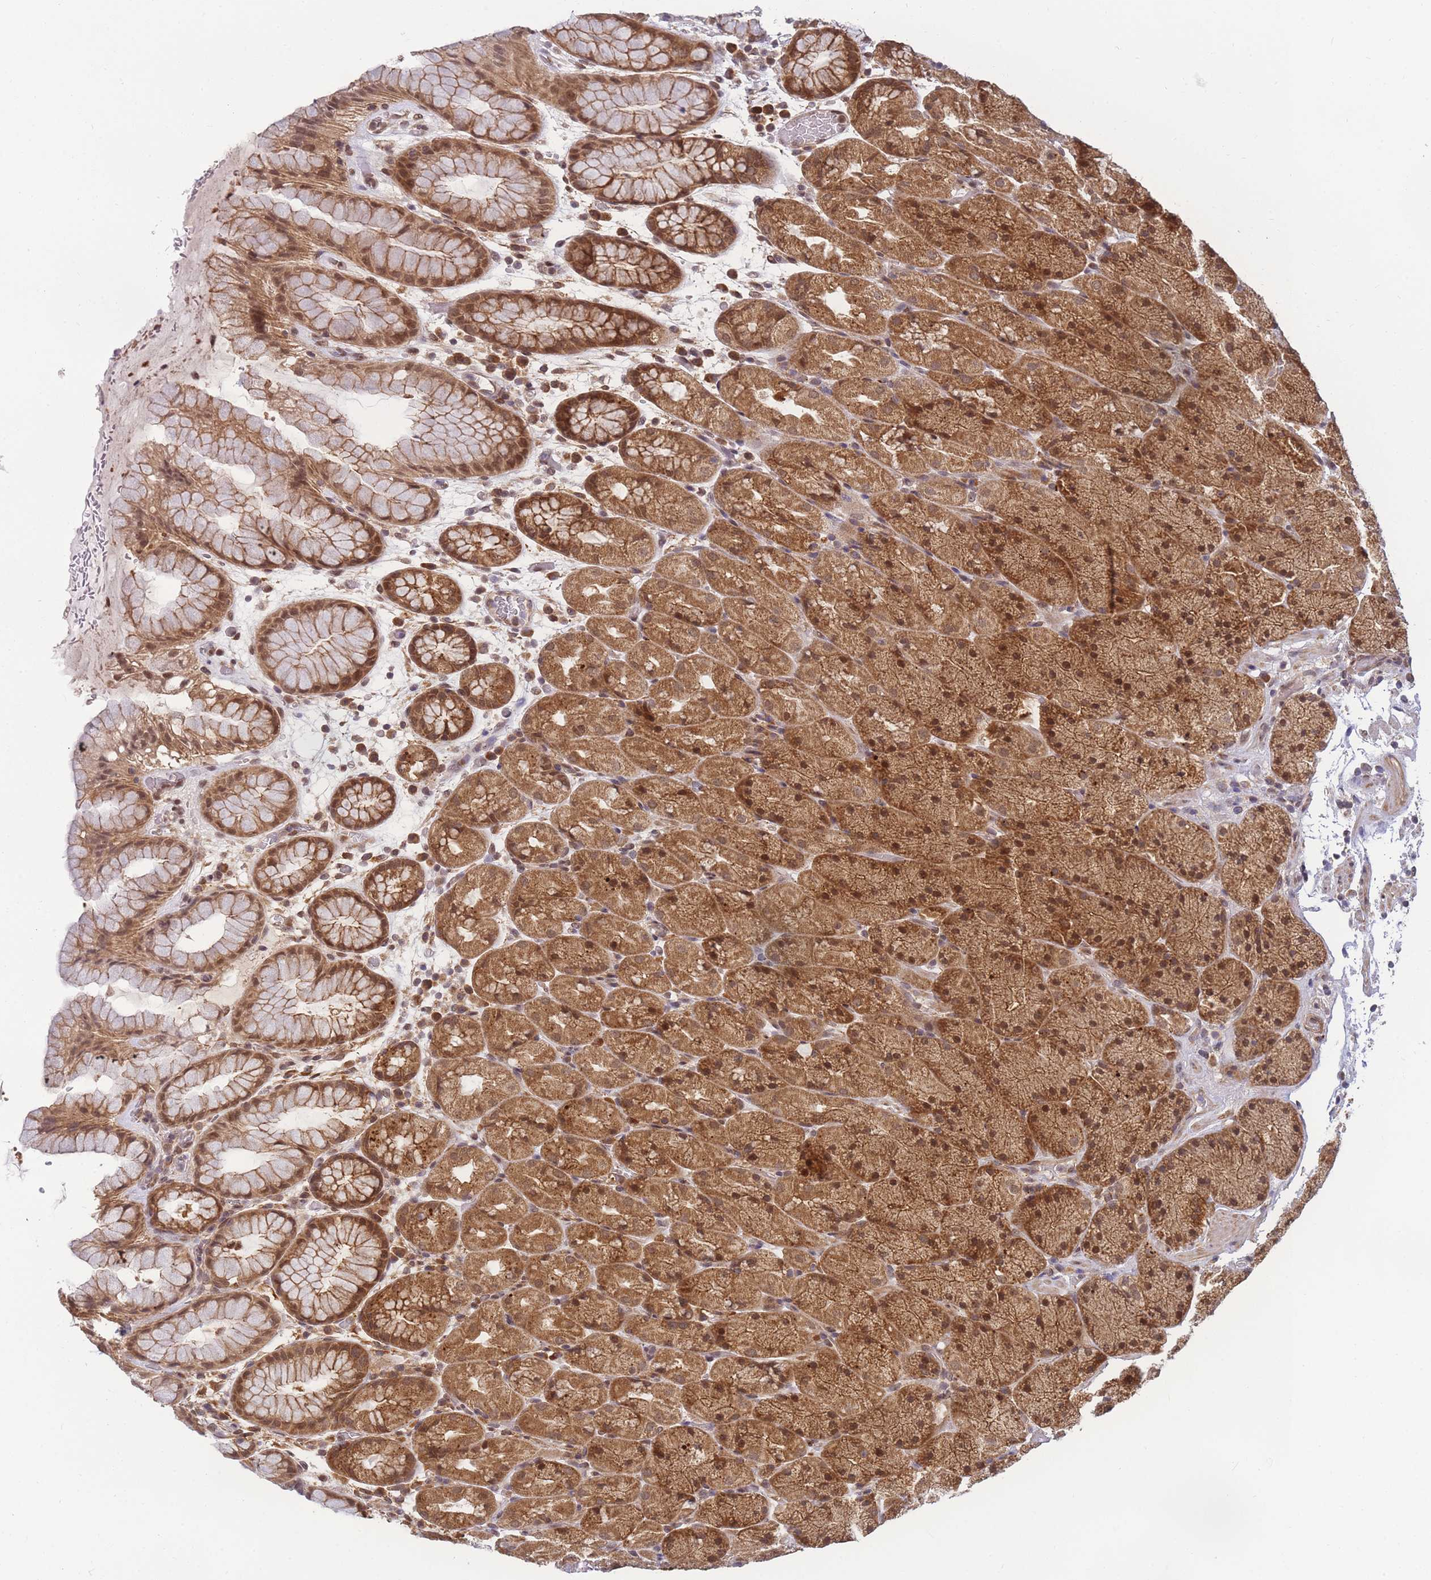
{"staining": {"intensity": "strong", "quantity": ">75%", "location": "cytoplasmic/membranous,nuclear"}, "tissue": "stomach", "cell_type": "Glandular cells", "image_type": "normal", "snomed": [{"axis": "morphology", "description": "Normal tissue, NOS"}, {"axis": "topography", "description": "Stomach, upper"}, {"axis": "topography", "description": "Stomach, lower"}], "caption": "Benign stomach displays strong cytoplasmic/membranous,nuclear staining in approximately >75% of glandular cells Immunohistochemistry stains the protein in brown and the nuclei are stained blue..", "gene": "ENSG00000276345", "patient": {"sex": "male", "age": 67}}